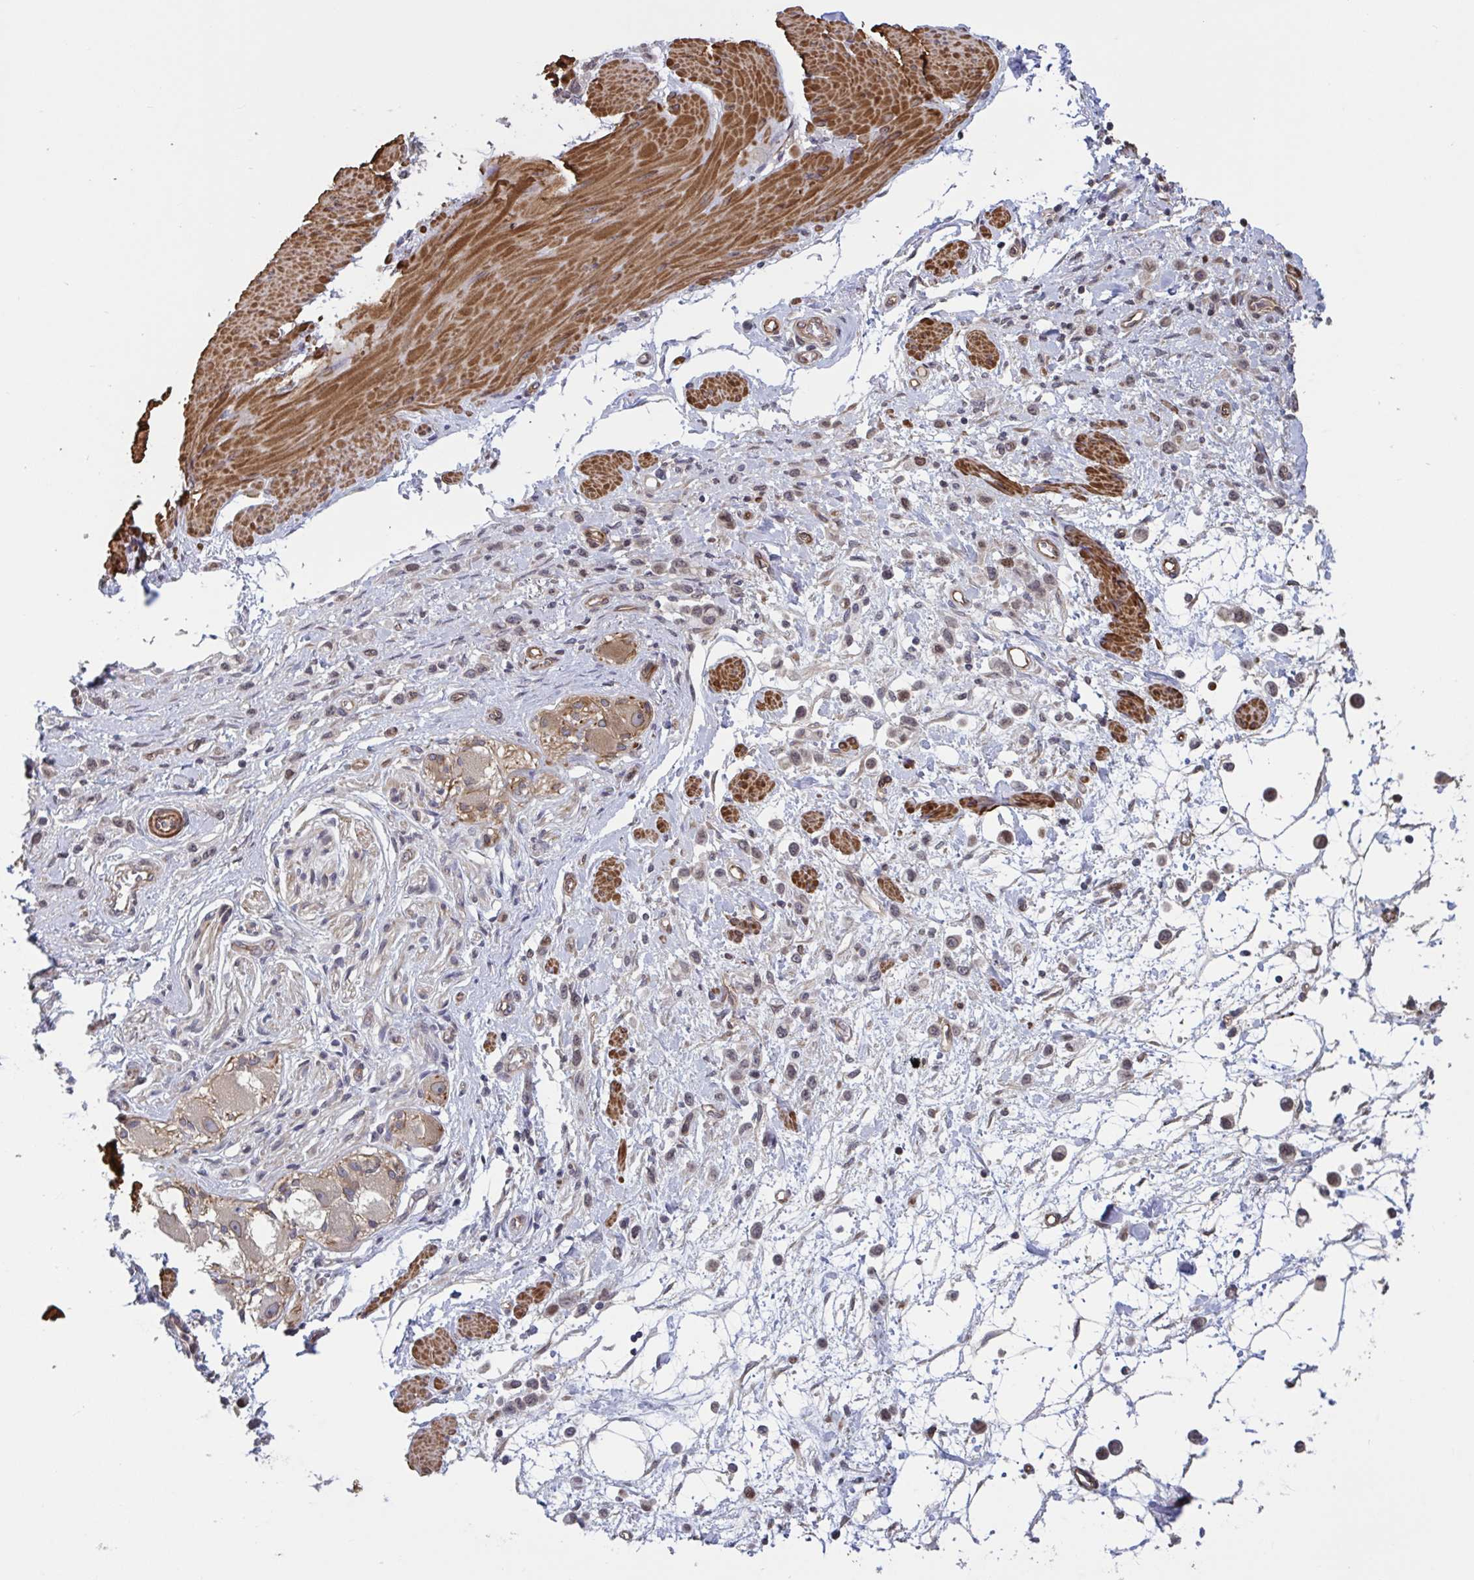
{"staining": {"intensity": "moderate", "quantity": "<25%", "location": "nuclear"}, "tissue": "stomach cancer", "cell_type": "Tumor cells", "image_type": "cancer", "snomed": [{"axis": "morphology", "description": "Adenocarcinoma, NOS"}, {"axis": "topography", "description": "Stomach"}], "caption": "DAB immunohistochemical staining of human adenocarcinoma (stomach) demonstrates moderate nuclear protein positivity in approximately <25% of tumor cells.", "gene": "IPO5", "patient": {"sex": "female", "age": 65}}